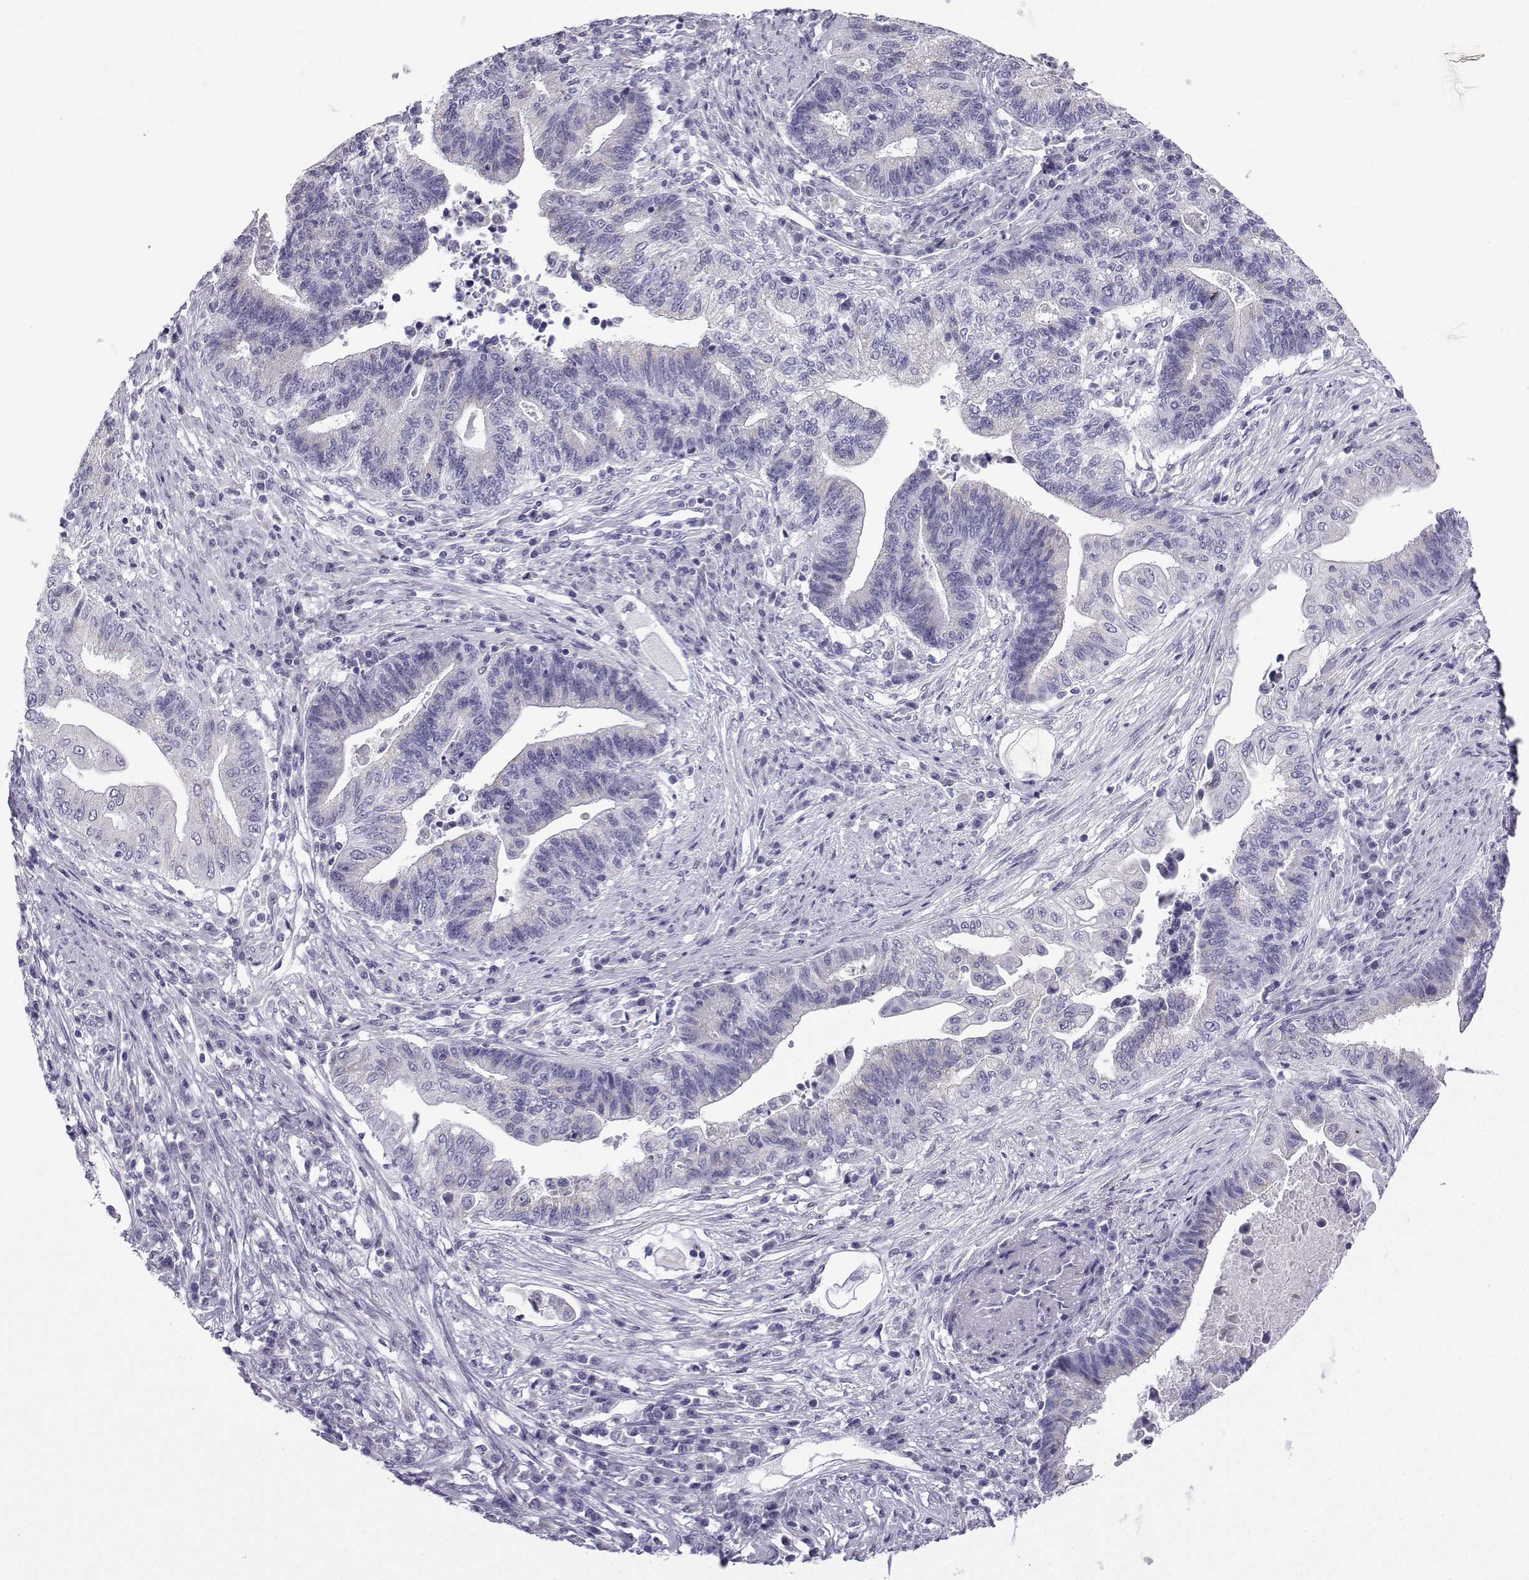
{"staining": {"intensity": "negative", "quantity": "none", "location": "none"}, "tissue": "endometrial cancer", "cell_type": "Tumor cells", "image_type": "cancer", "snomed": [{"axis": "morphology", "description": "Adenocarcinoma, NOS"}, {"axis": "topography", "description": "Uterus"}, {"axis": "topography", "description": "Endometrium"}], "caption": "Tumor cells show no significant staining in endometrial adenocarcinoma.", "gene": "ACRBP", "patient": {"sex": "female", "age": 54}}